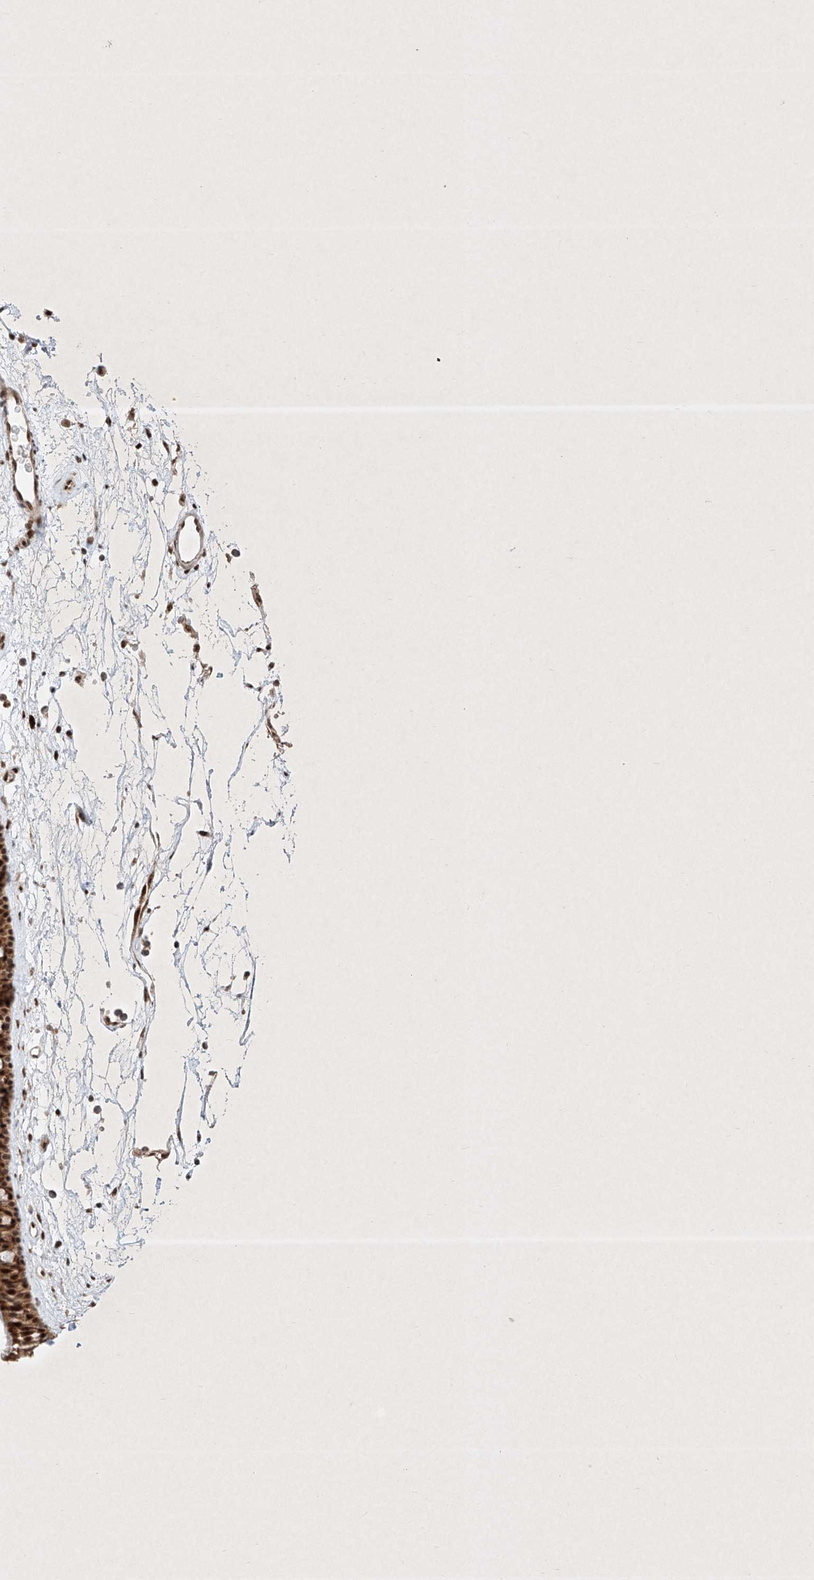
{"staining": {"intensity": "strong", "quantity": ">75%", "location": "cytoplasmic/membranous,nuclear"}, "tissue": "nasopharynx", "cell_type": "Respiratory epithelial cells", "image_type": "normal", "snomed": [{"axis": "morphology", "description": "Normal tissue, NOS"}, {"axis": "topography", "description": "Nasopharynx"}], "caption": "Approximately >75% of respiratory epithelial cells in normal nasopharynx display strong cytoplasmic/membranous,nuclear protein expression as visualized by brown immunohistochemical staining.", "gene": "EPG5", "patient": {"sex": "male", "age": 64}}